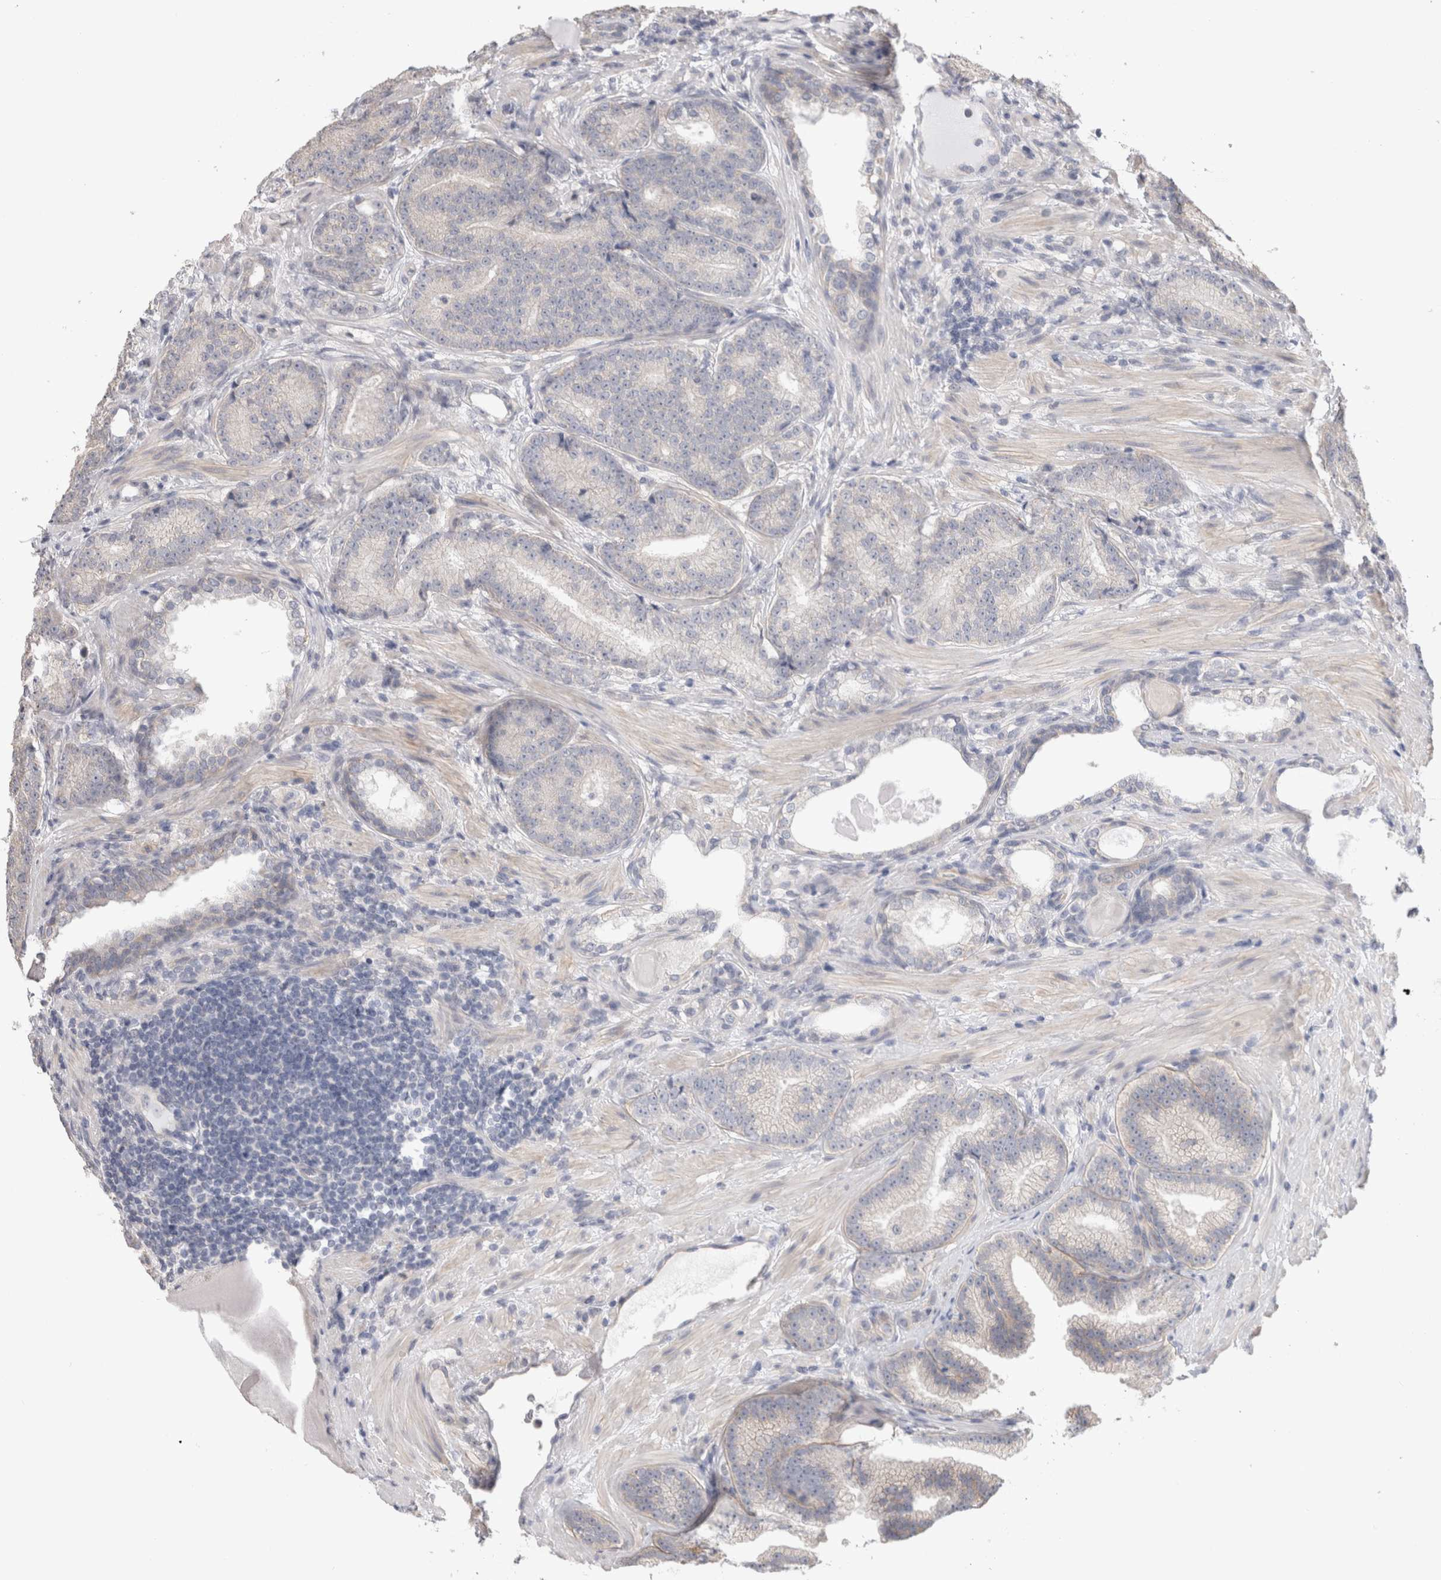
{"staining": {"intensity": "negative", "quantity": "none", "location": "none"}, "tissue": "prostate cancer", "cell_type": "Tumor cells", "image_type": "cancer", "snomed": [{"axis": "morphology", "description": "Adenocarcinoma, High grade"}, {"axis": "topography", "description": "Prostate"}], "caption": "Immunohistochemistry of human prostate cancer (high-grade adenocarcinoma) shows no expression in tumor cells.", "gene": "DMD", "patient": {"sex": "male", "age": 61}}